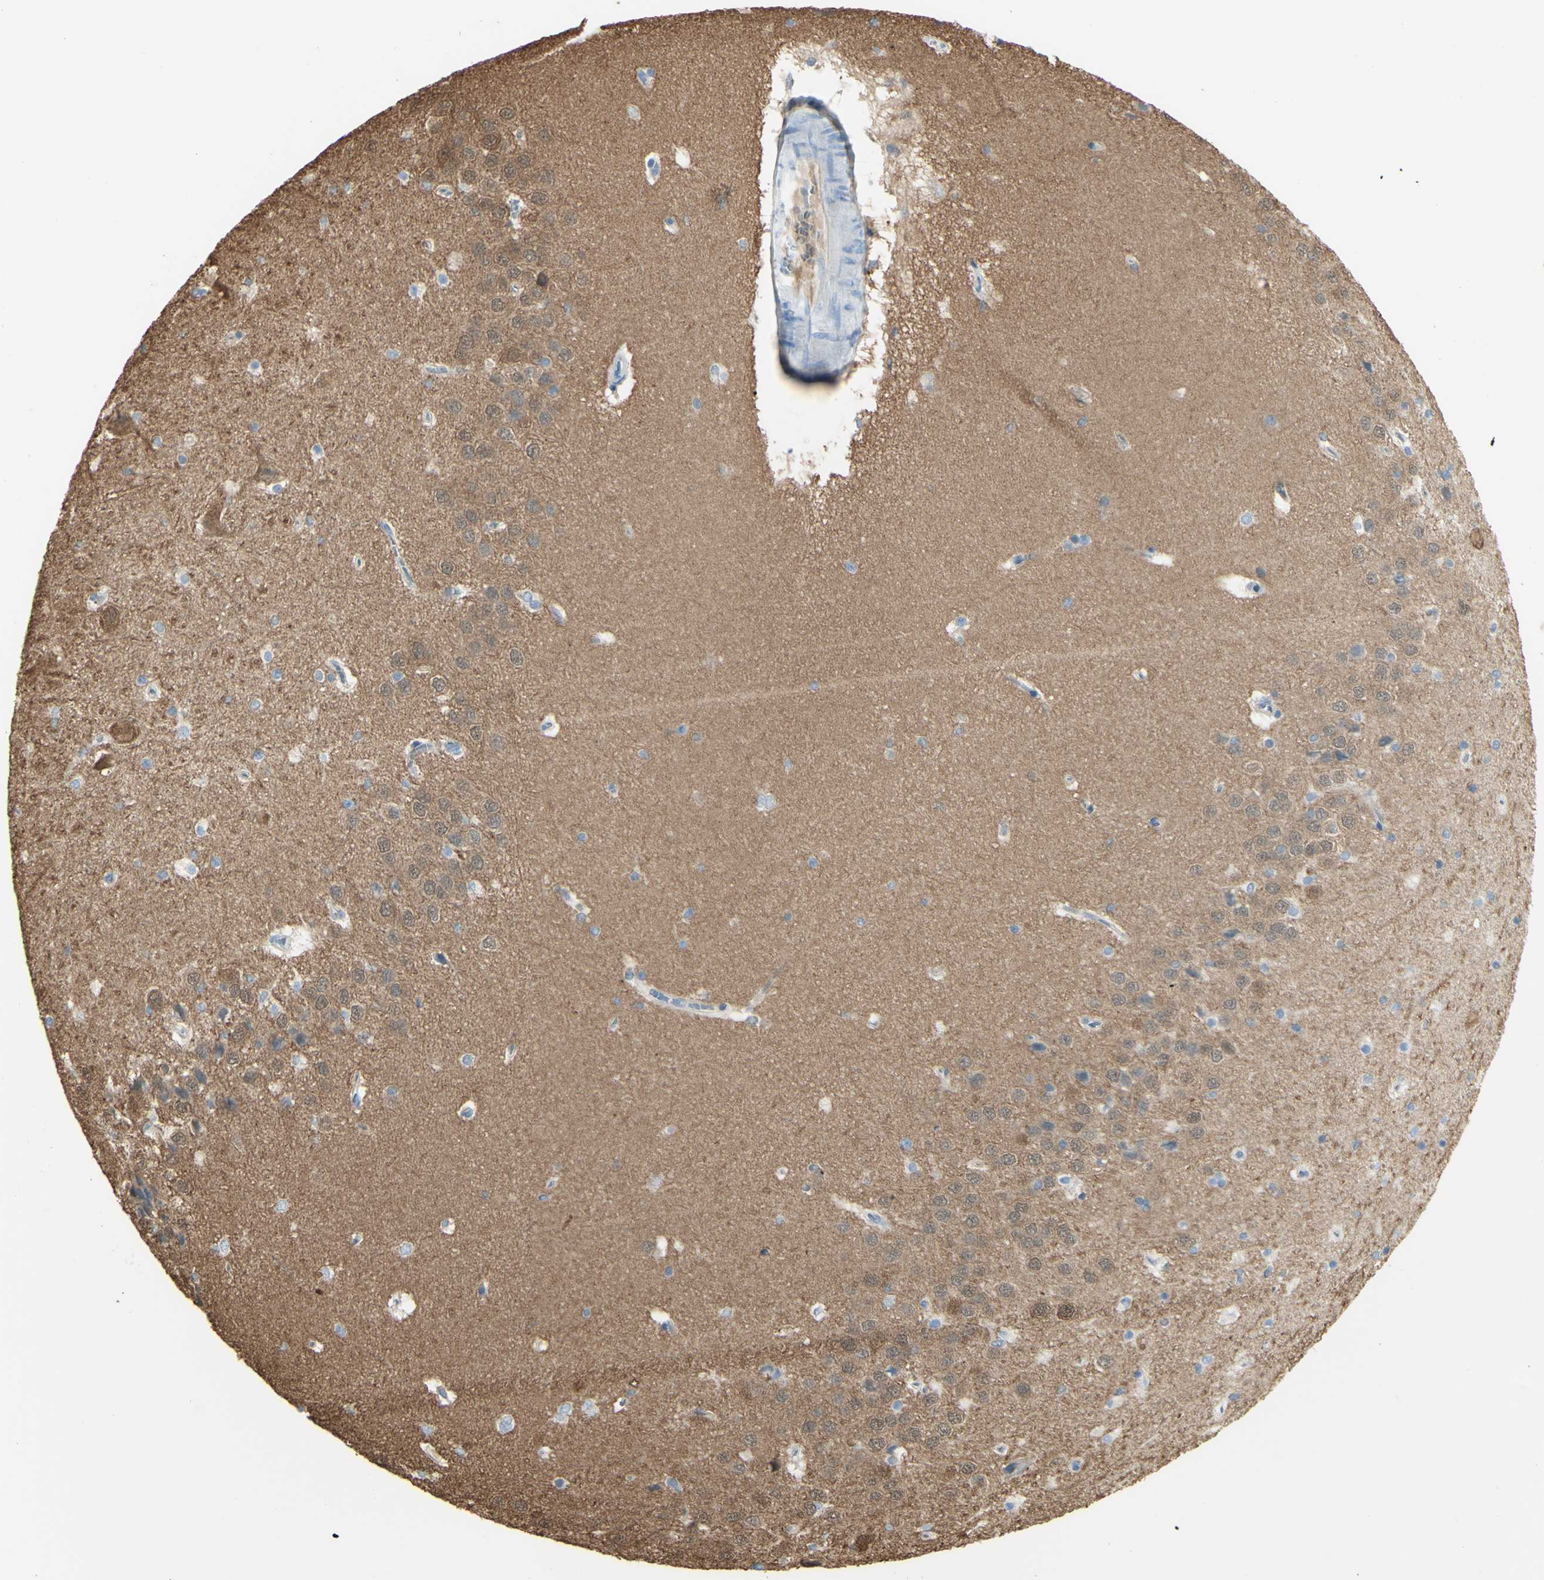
{"staining": {"intensity": "weak", "quantity": "<25%", "location": "cytoplasmic/membranous"}, "tissue": "hippocampus", "cell_type": "Glial cells", "image_type": "normal", "snomed": [{"axis": "morphology", "description": "Normal tissue, NOS"}, {"axis": "topography", "description": "Hippocampus"}], "caption": "Human hippocampus stained for a protein using immunohistochemistry (IHC) reveals no positivity in glial cells.", "gene": "TSPAN1", "patient": {"sex": "female", "age": 19}}